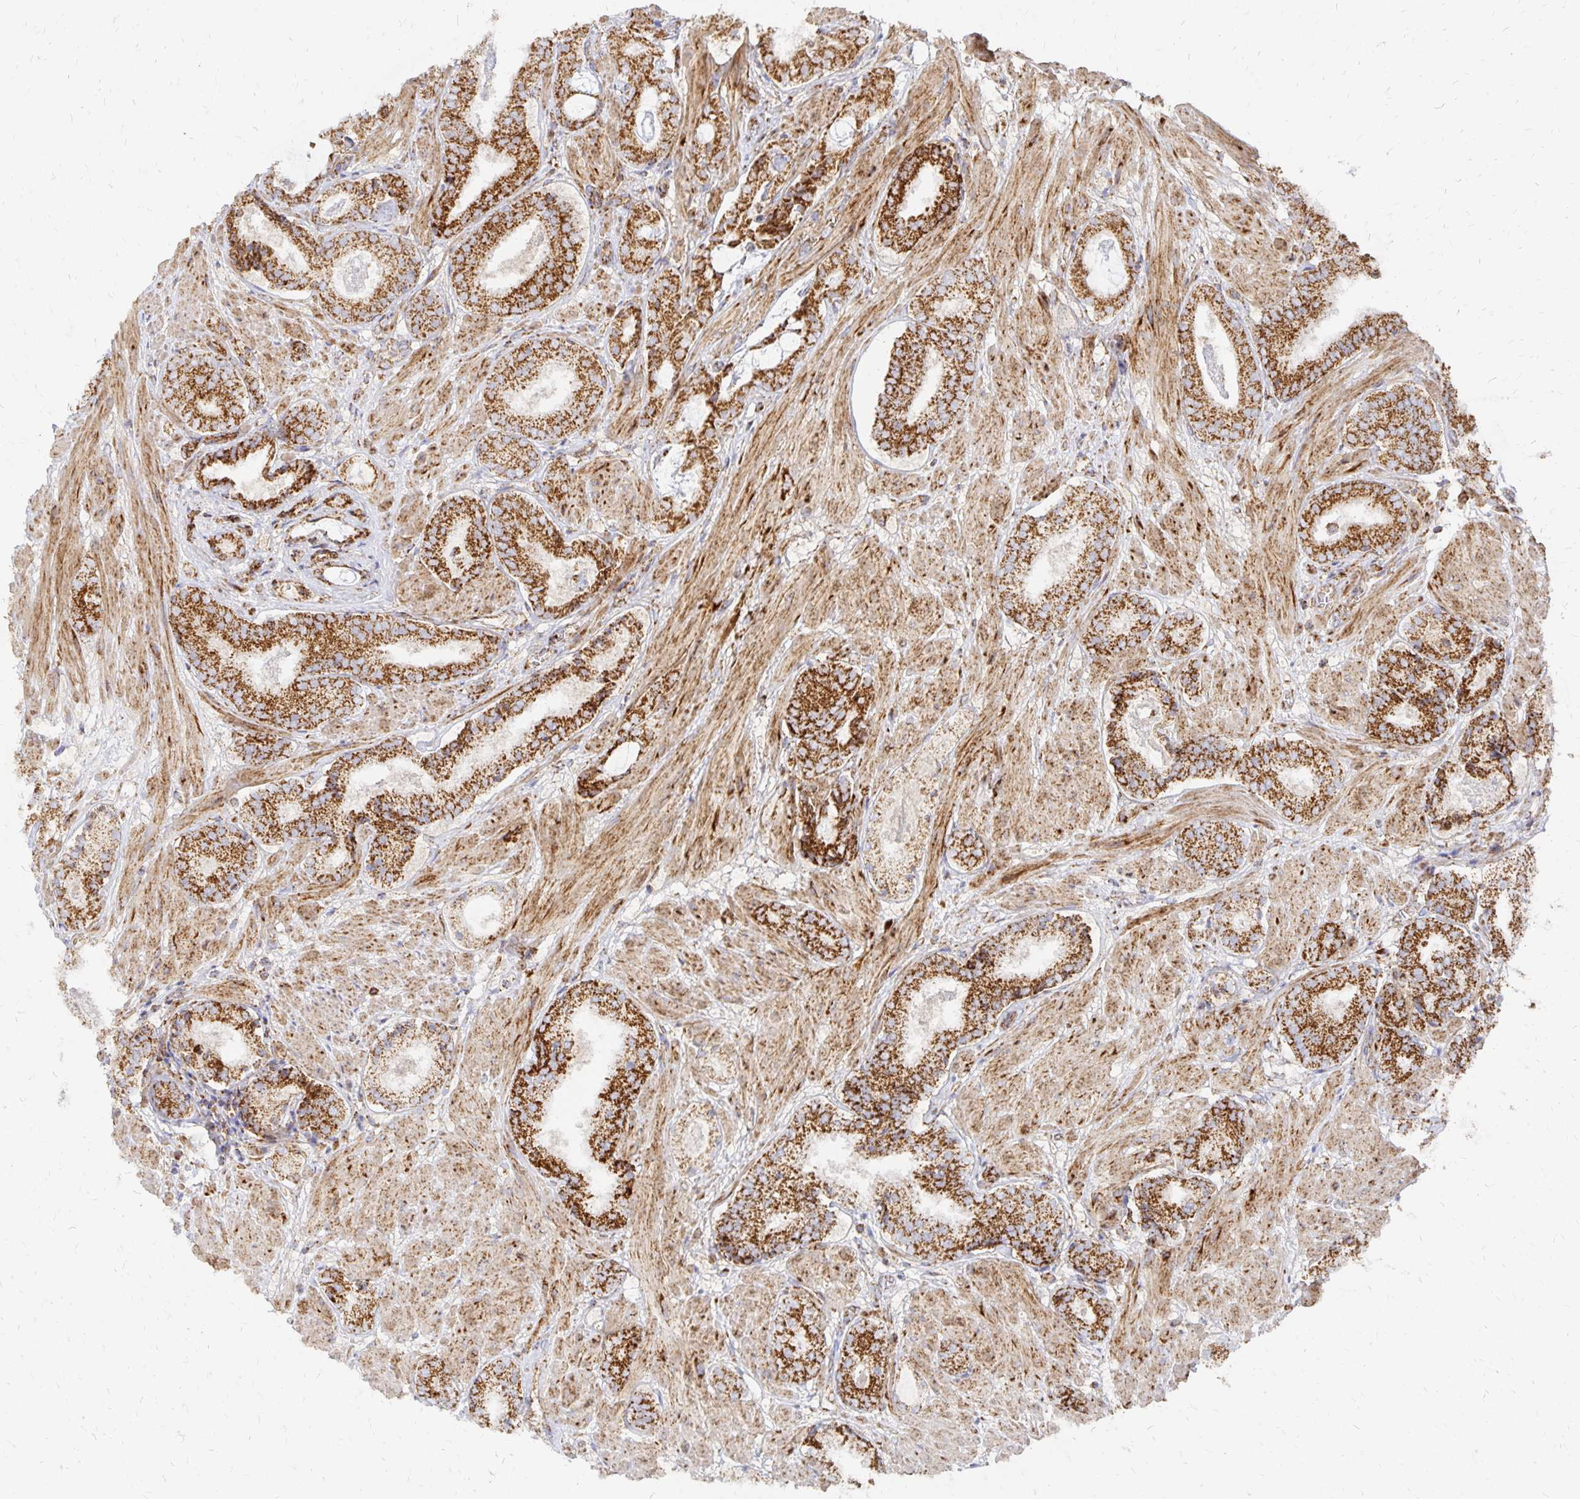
{"staining": {"intensity": "strong", "quantity": ">75%", "location": "cytoplasmic/membranous"}, "tissue": "prostate cancer", "cell_type": "Tumor cells", "image_type": "cancer", "snomed": [{"axis": "morphology", "description": "Adenocarcinoma, High grade"}, {"axis": "topography", "description": "Prostate"}], "caption": "Prostate cancer was stained to show a protein in brown. There is high levels of strong cytoplasmic/membranous positivity in about >75% of tumor cells.", "gene": "STOML2", "patient": {"sex": "male", "age": 56}}